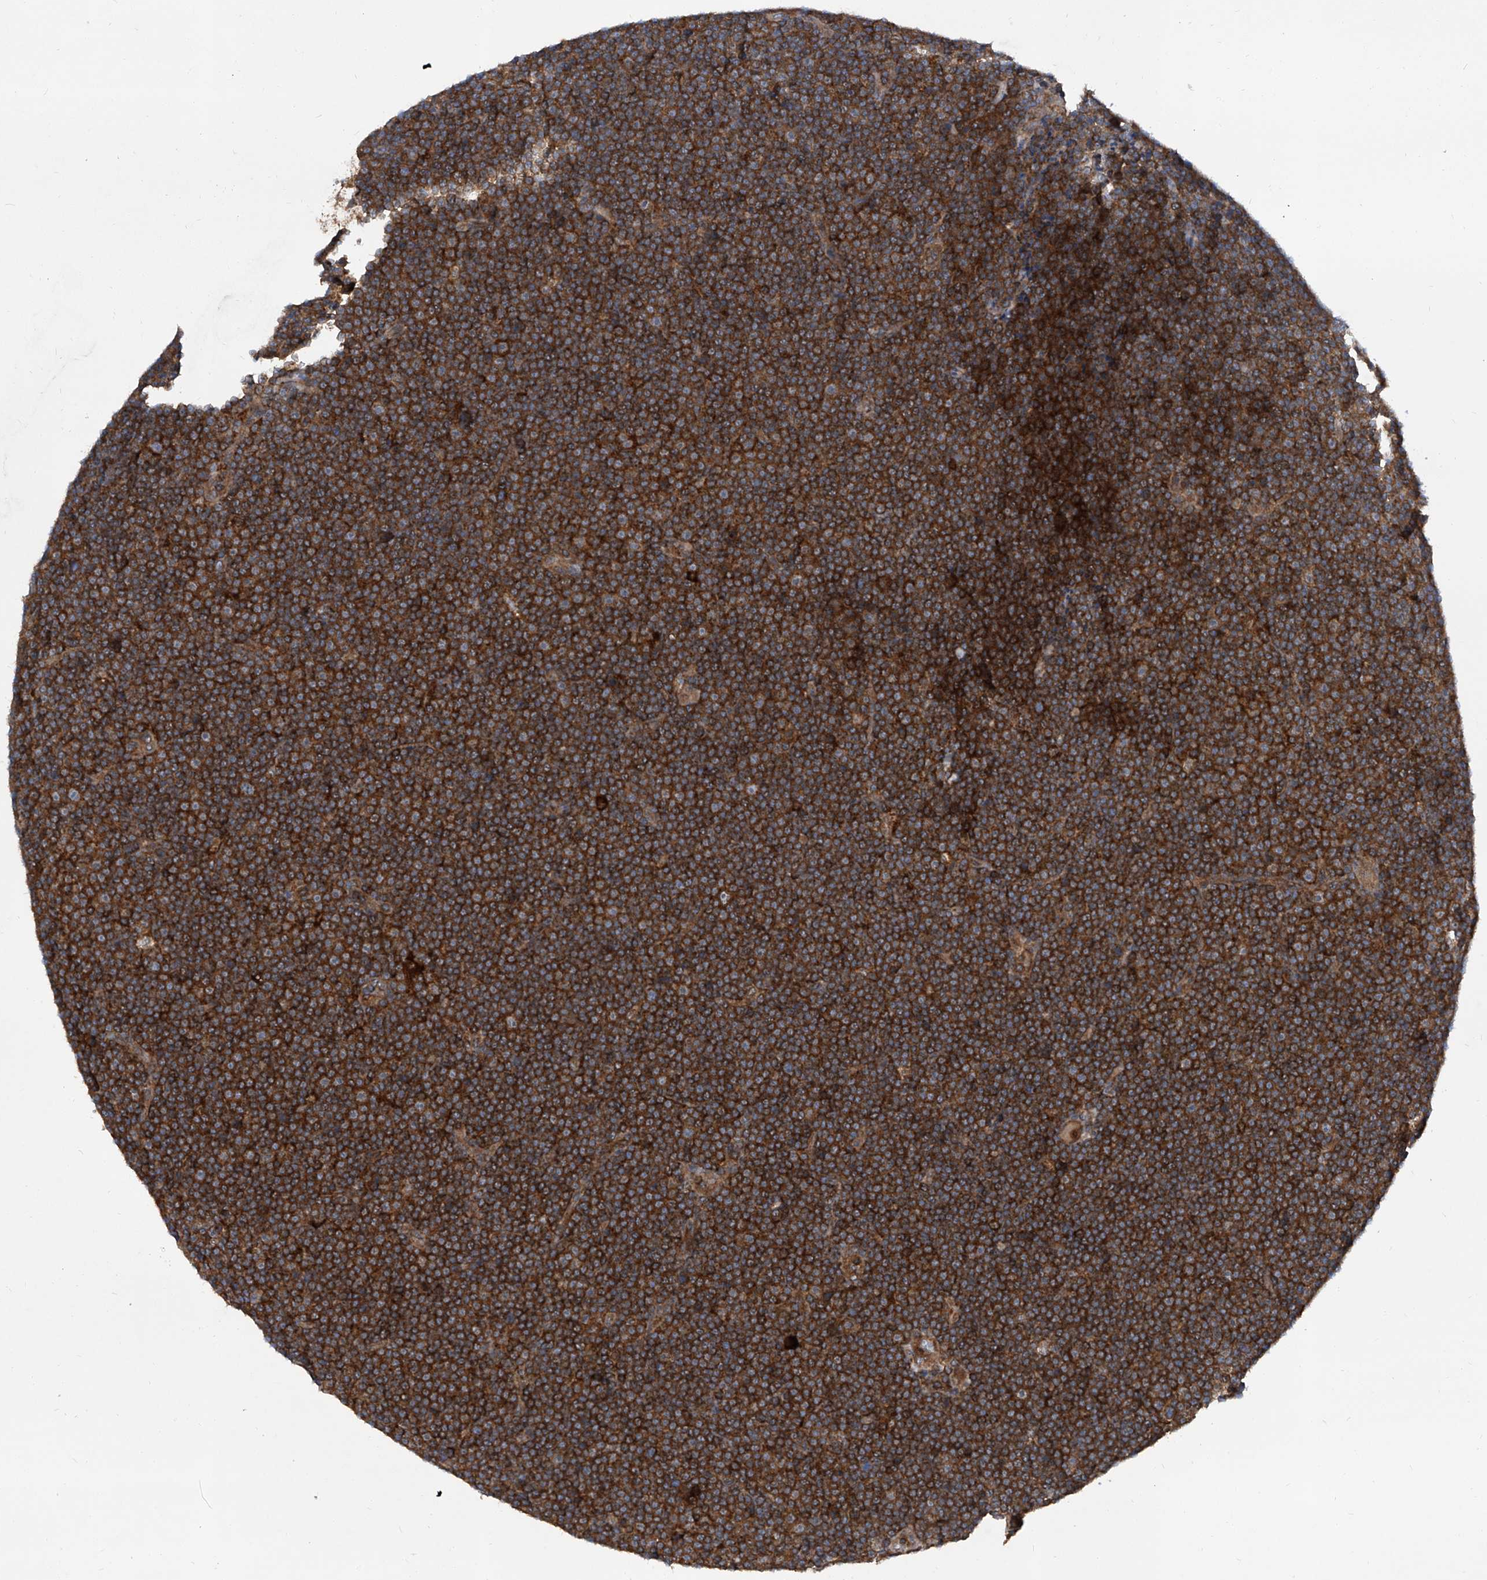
{"staining": {"intensity": "strong", "quantity": ">75%", "location": "cytoplasmic/membranous"}, "tissue": "lymphoma", "cell_type": "Tumor cells", "image_type": "cancer", "snomed": [{"axis": "morphology", "description": "Malignant lymphoma, non-Hodgkin's type, Low grade"}, {"axis": "topography", "description": "Lymph node"}], "caption": "This is a photomicrograph of immunohistochemistry staining of low-grade malignant lymphoma, non-Hodgkin's type, which shows strong expression in the cytoplasmic/membranous of tumor cells.", "gene": "SMAP1", "patient": {"sex": "female", "age": 67}}